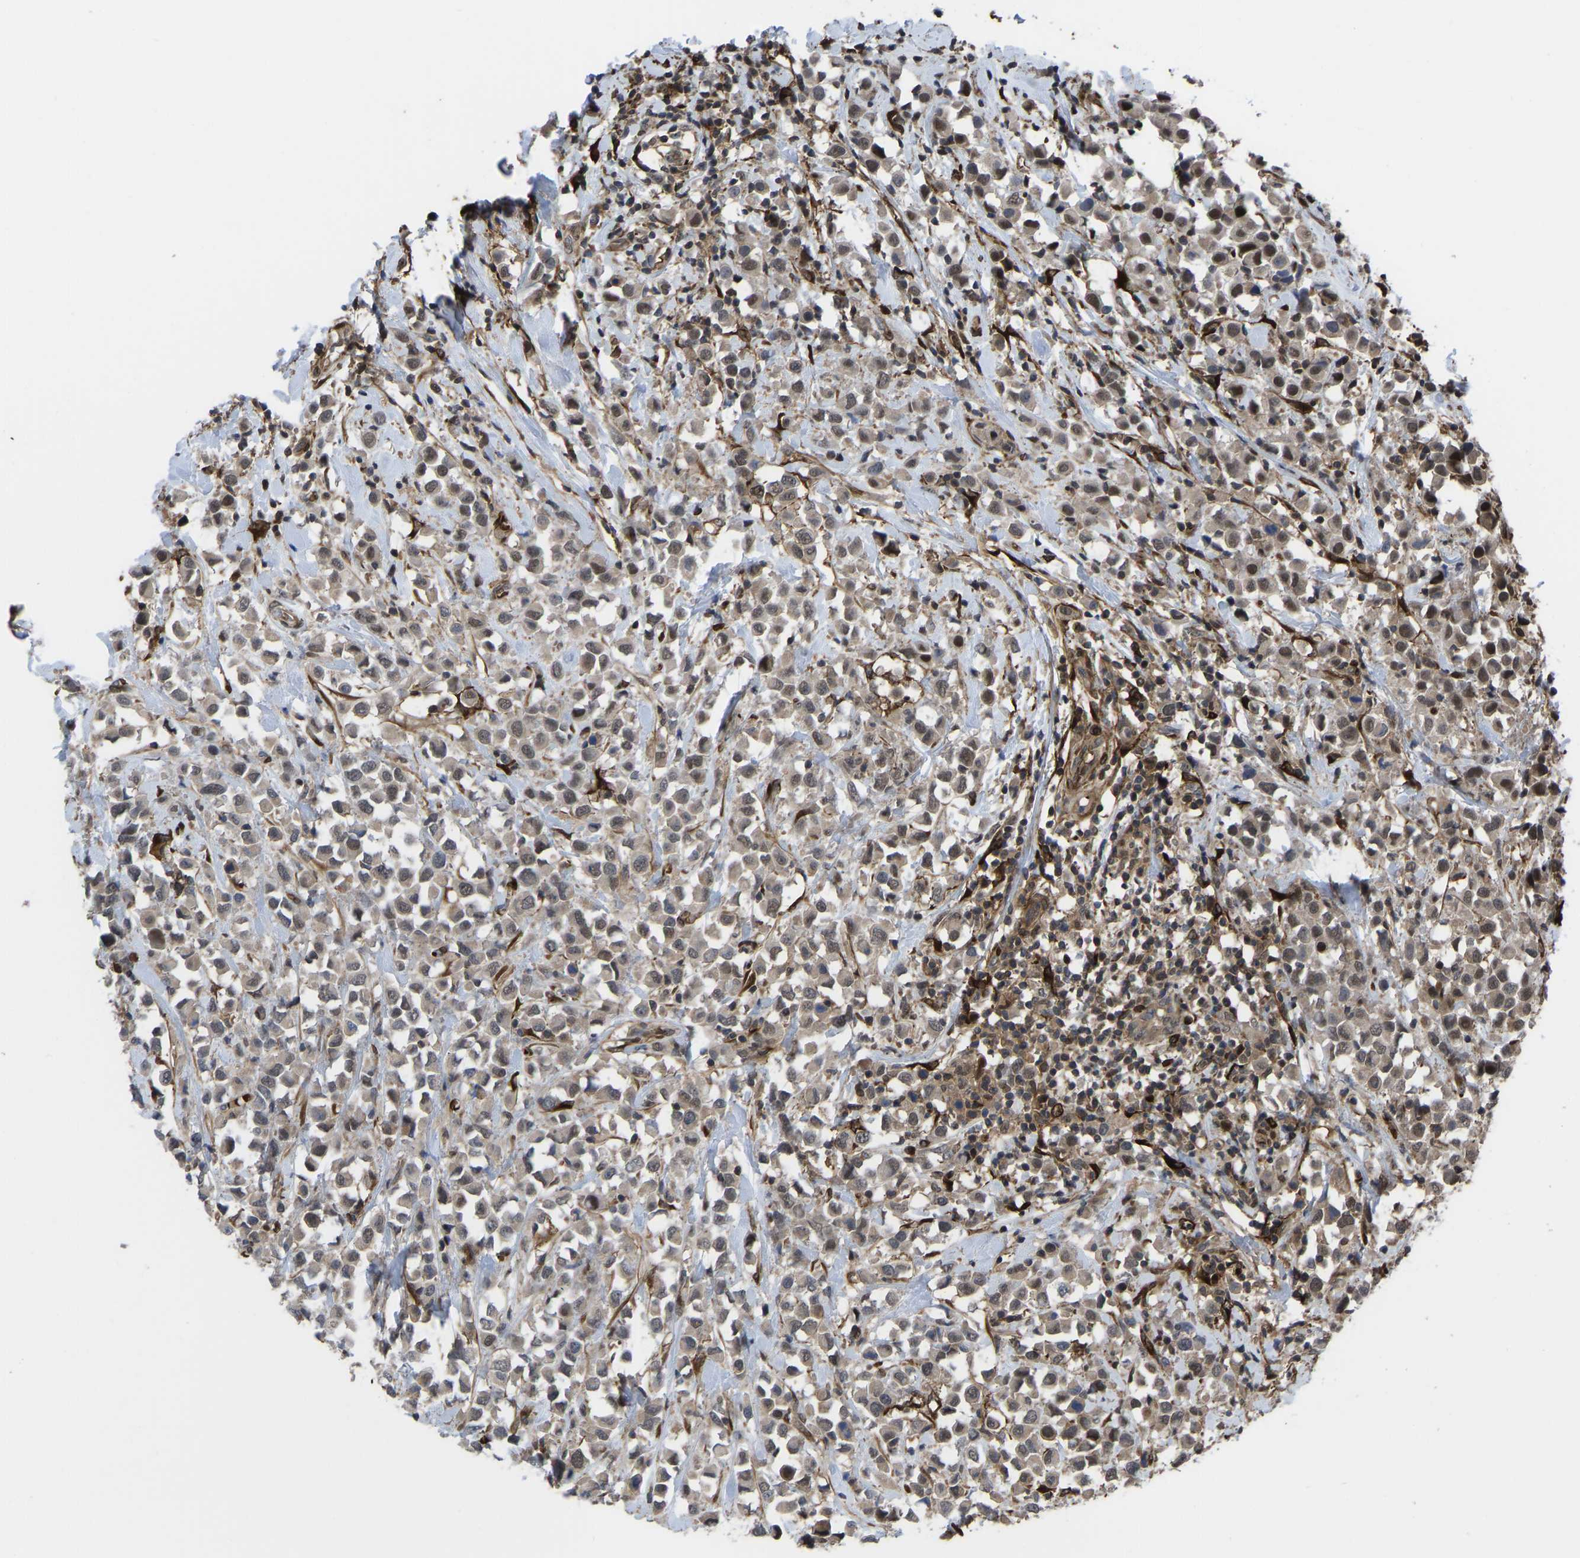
{"staining": {"intensity": "weak", "quantity": ">75%", "location": "cytoplasmic/membranous"}, "tissue": "breast cancer", "cell_type": "Tumor cells", "image_type": "cancer", "snomed": [{"axis": "morphology", "description": "Duct carcinoma"}, {"axis": "topography", "description": "Breast"}], "caption": "Breast invasive ductal carcinoma stained with immunohistochemistry (IHC) exhibits weak cytoplasmic/membranous expression in about >75% of tumor cells. (brown staining indicates protein expression, while blue staining denotes nuclei).", "gene": "CYP7B1", "patient": {"sex": "female", "age": 61}}